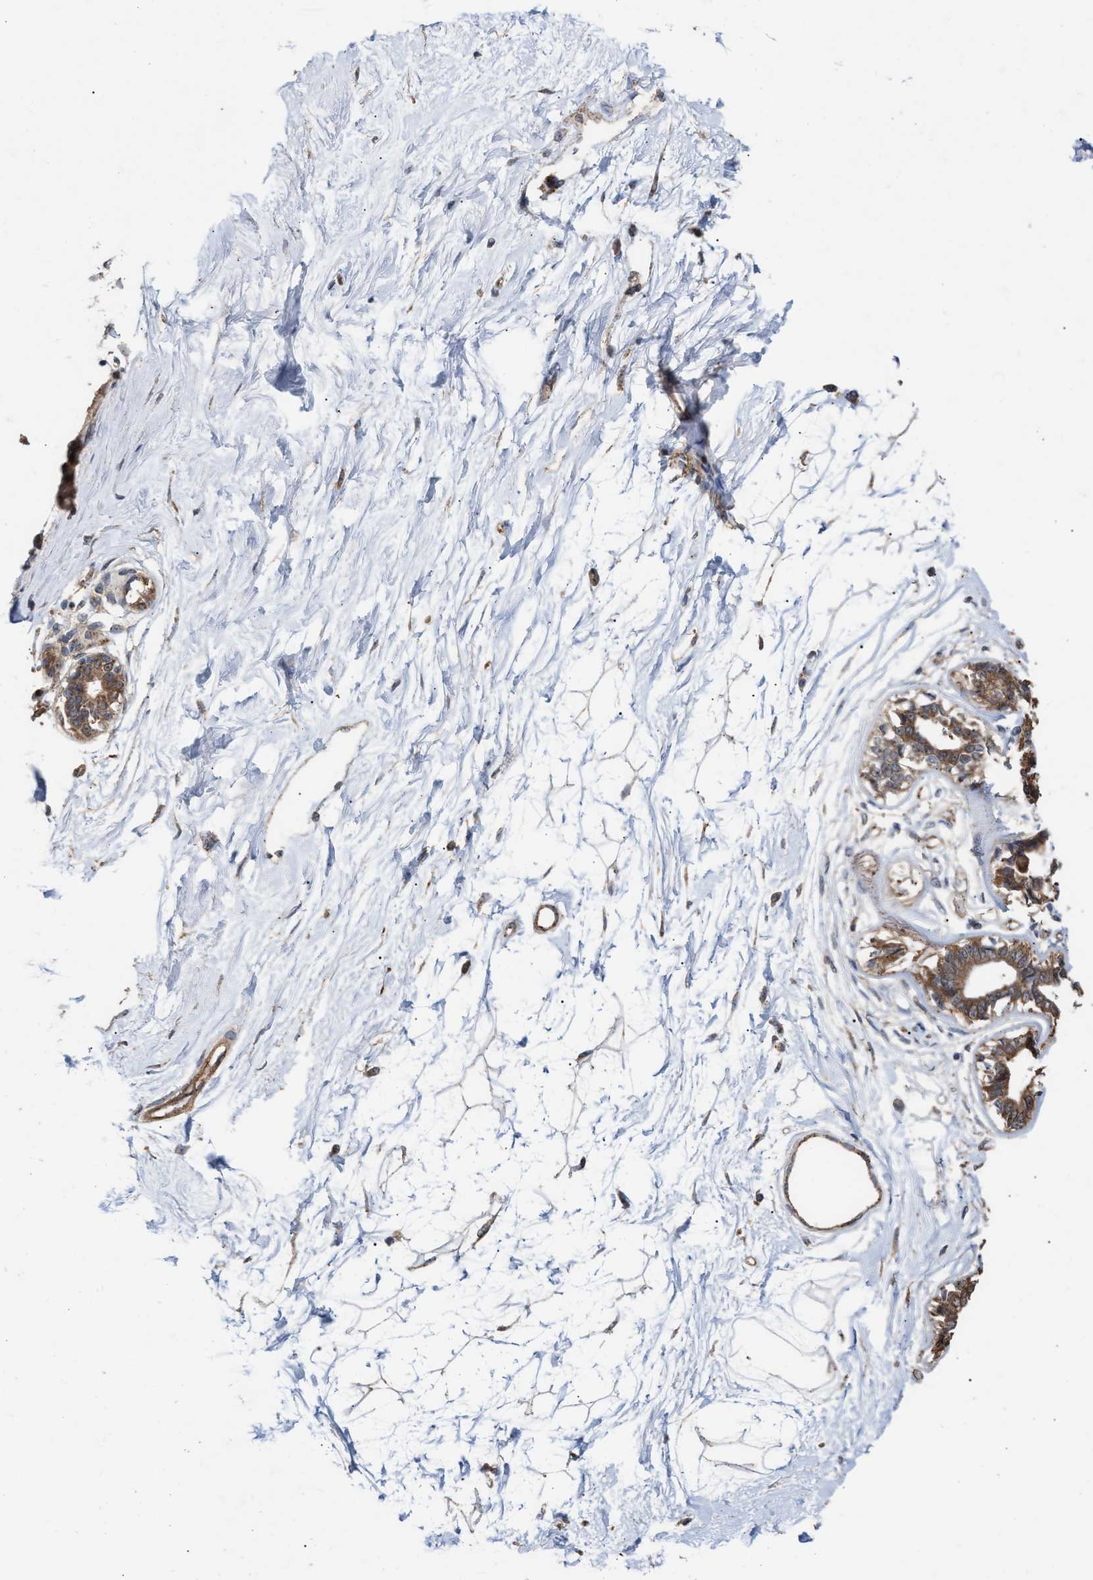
{"staining": {"intensity": "moderate", "quantity": "25%-75%", "location": "cytoplasmic/membranous"}, "tissue": "breast", "cell_type": "Adipocytes", "image_type": "normal", "snomed": [{"axis": "morphology", "description": "Normal tissue, NOS"}, {"axis": "topography", "description": "Breast"}], "caption": "Immunohistochemistry histopathology image of normal breast: breast stained using immunohistochemistry demonstrates medium levels of moderate protein expression localized specifically in the cytoplasmic/membranous of adipocytes, appearing as a cytoplasmic/membranous brown color.", "gene": "EXOSC2", "patient": {"sex": "female", "age": 45}}